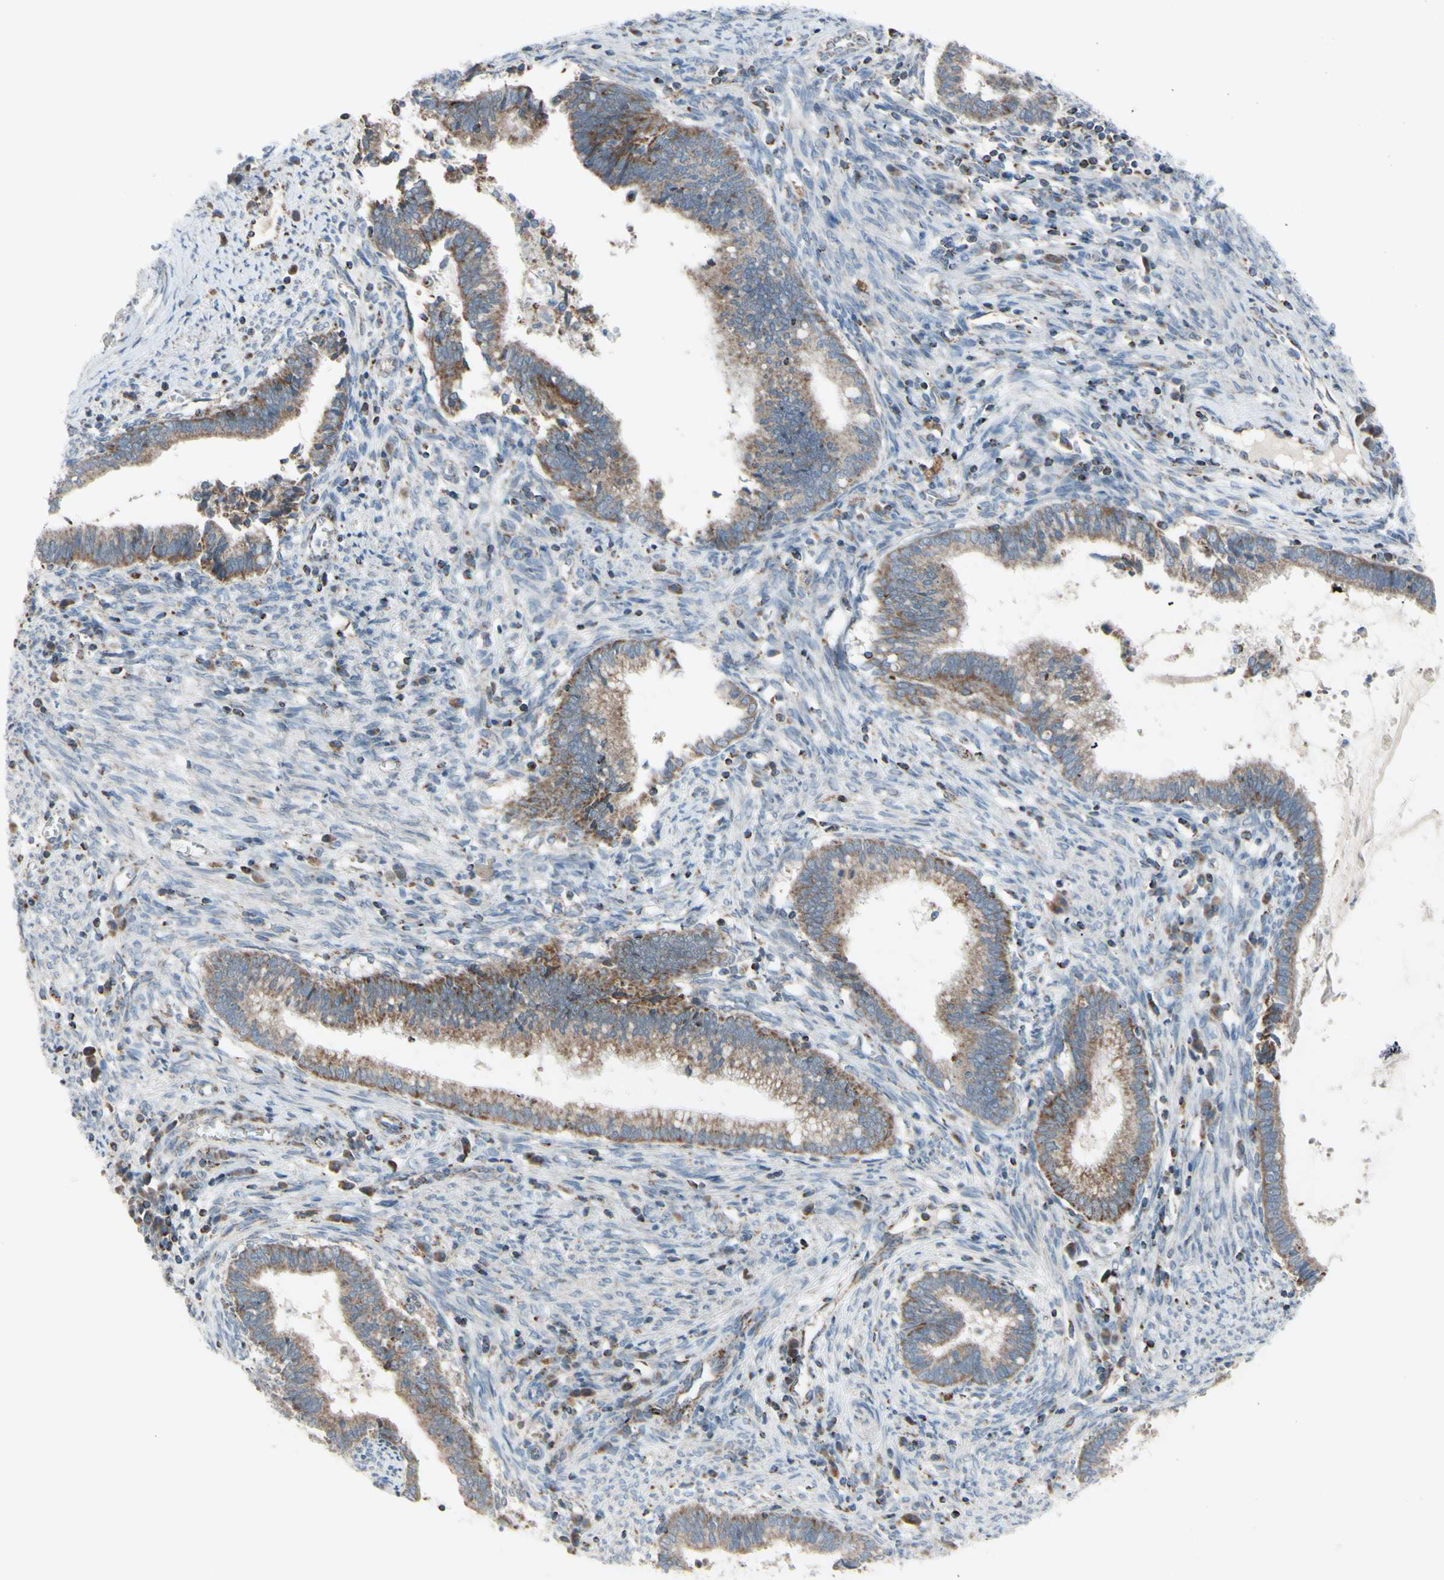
{"staining": {"intensity": "weak", "quantity": ">75%", "location": "cytoplasmic/membranous"}, "tissue": "cervical cancer", "cell_type": "Tumor cells", "image_type": "cancer", "snomed": [{"axis": "morphology", "description": "Adenocarcinoma, NOS"}, {"axis": "topography", "description": "Cervix"}], "caption": "High-magnification brightfield microscopy of cervical cancer (adenocarcinoma) stained with DAB (brown) and counterstained with hematoxylin (blue). tumor cells exhibit weak cytoplasmic/membranous staining is present in approximately>75% of cells. (DAB (3,3'-diaminobenzidine) IHC with brightfield microscopy, high magnification).", "gene": "GLT8D1", "patient": {"sex": "female", "age": 44}}